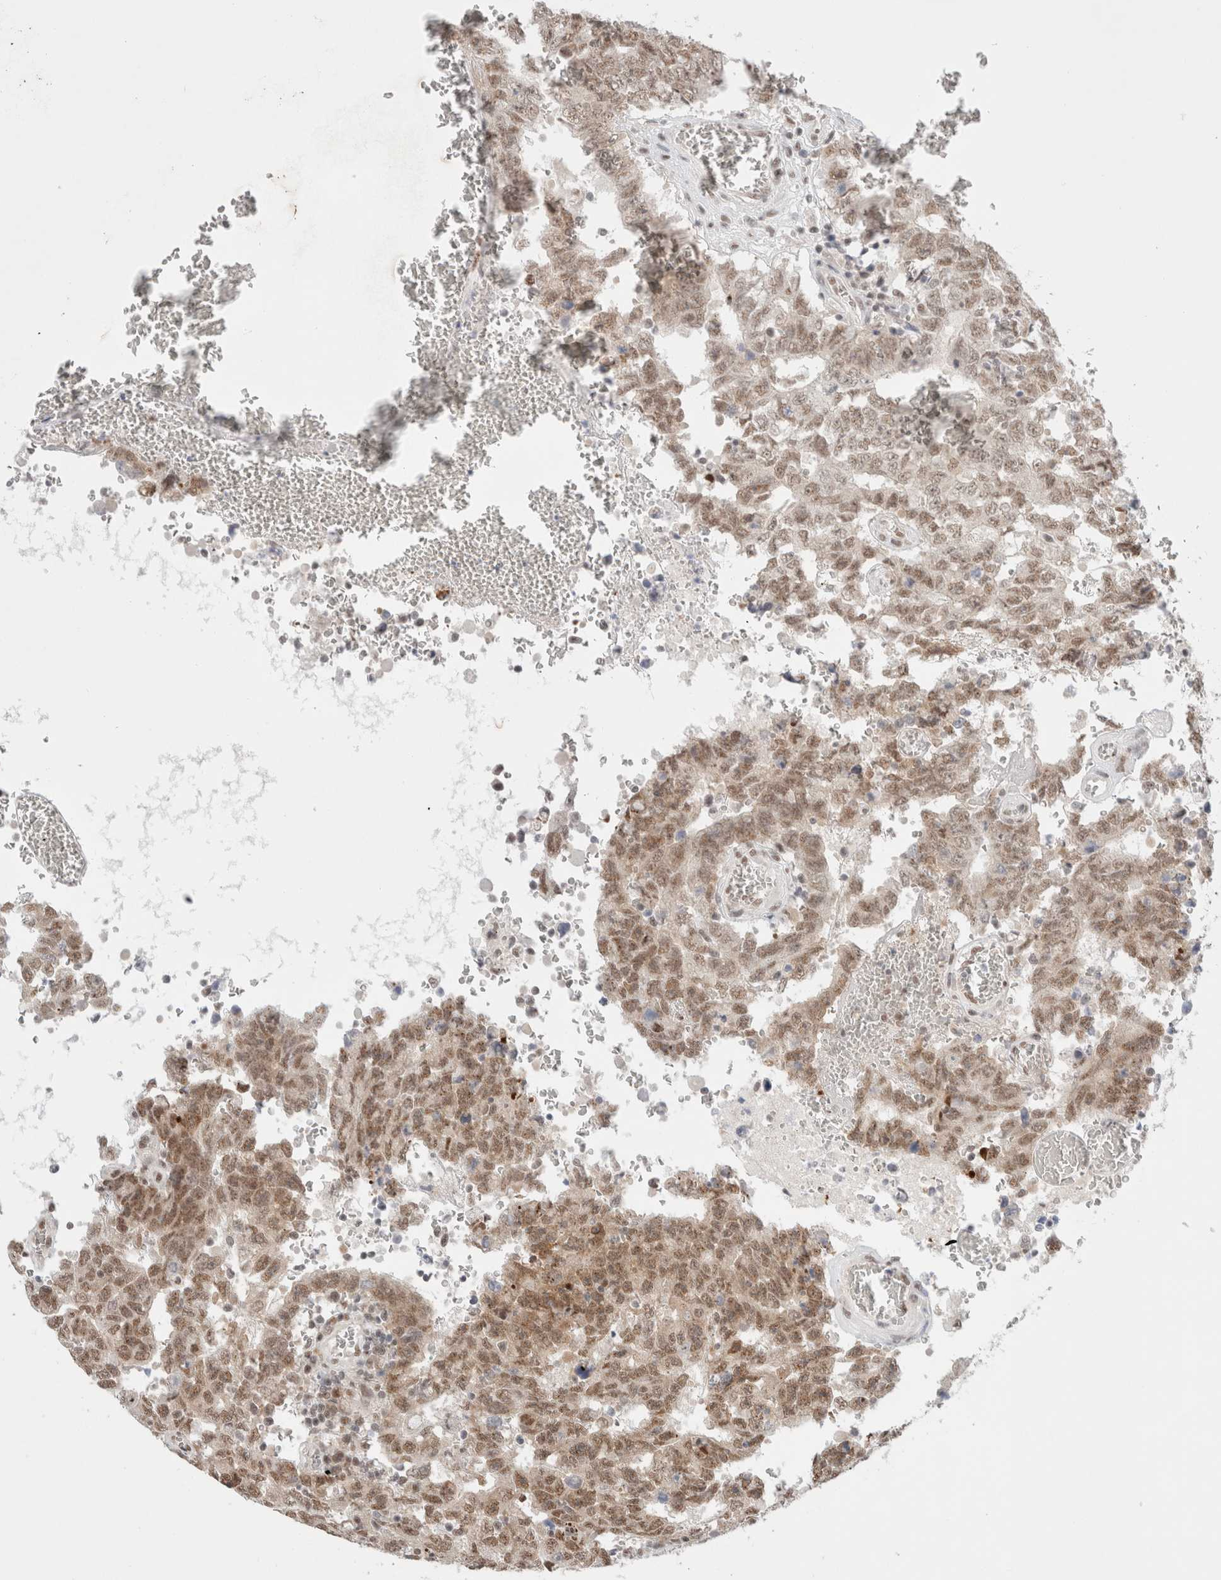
{"staining": {"intensity": "moderate", "quantity": ">75%", "location": "nuclear"}, "tissue": "testis cancer", "cell_type": "Tumor cells", "image_type": "cancer", "snomed": [{"axis": "morphology", "description": "Carcinoma, Embryonal, NOS"}, {"axis": "topography", "description": "Testis"}], "caption": "Moderate nuclear protein expression is identified in about >75% of tumor cells in testis cancer. (brown staining indicates protein expression, while blue staining denotes nuclei).", "gene": "TRMT12", "patient": {"sex": "male", "age": 26}}